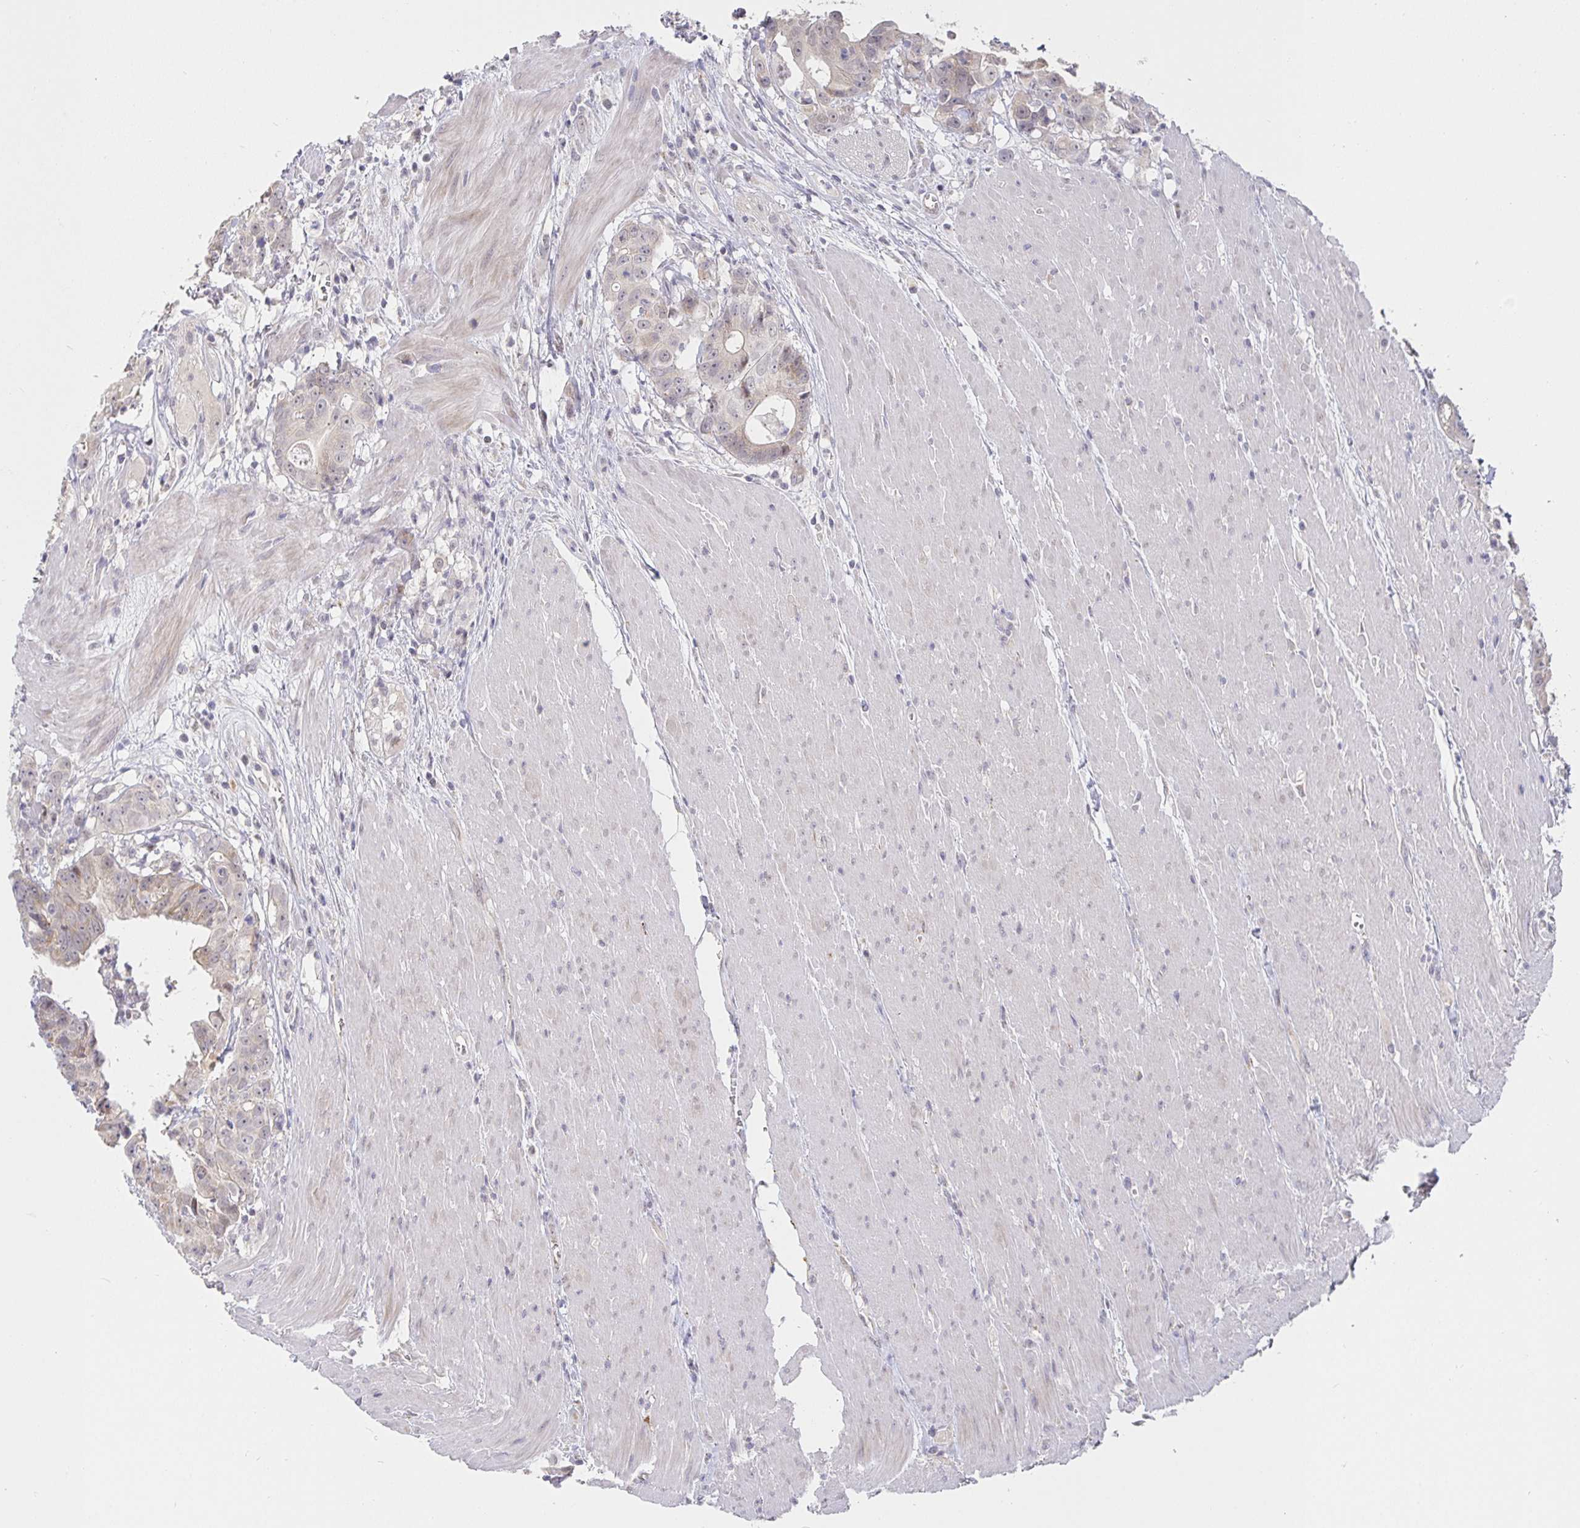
{"staining": {"intensity": "weak", "quantity": "<25%", "location": "cytoplasmic/membranous"}, "tissue": "colorectal cancer", "cell_type": "Tumor cells", "image_type": "cancer", "snomed": [{"axis": "morphology", "description": "Adenocarcinoma, NOS"}, {"axis": "topography", "description": "Rectum"}], "caption": "DAB immunohistochemical staining of human colorectal adenocarcinoma displays no significant positivity in tumor cells.", "gene": "CIT", "patient": {"sex": "female", "age": 62}}